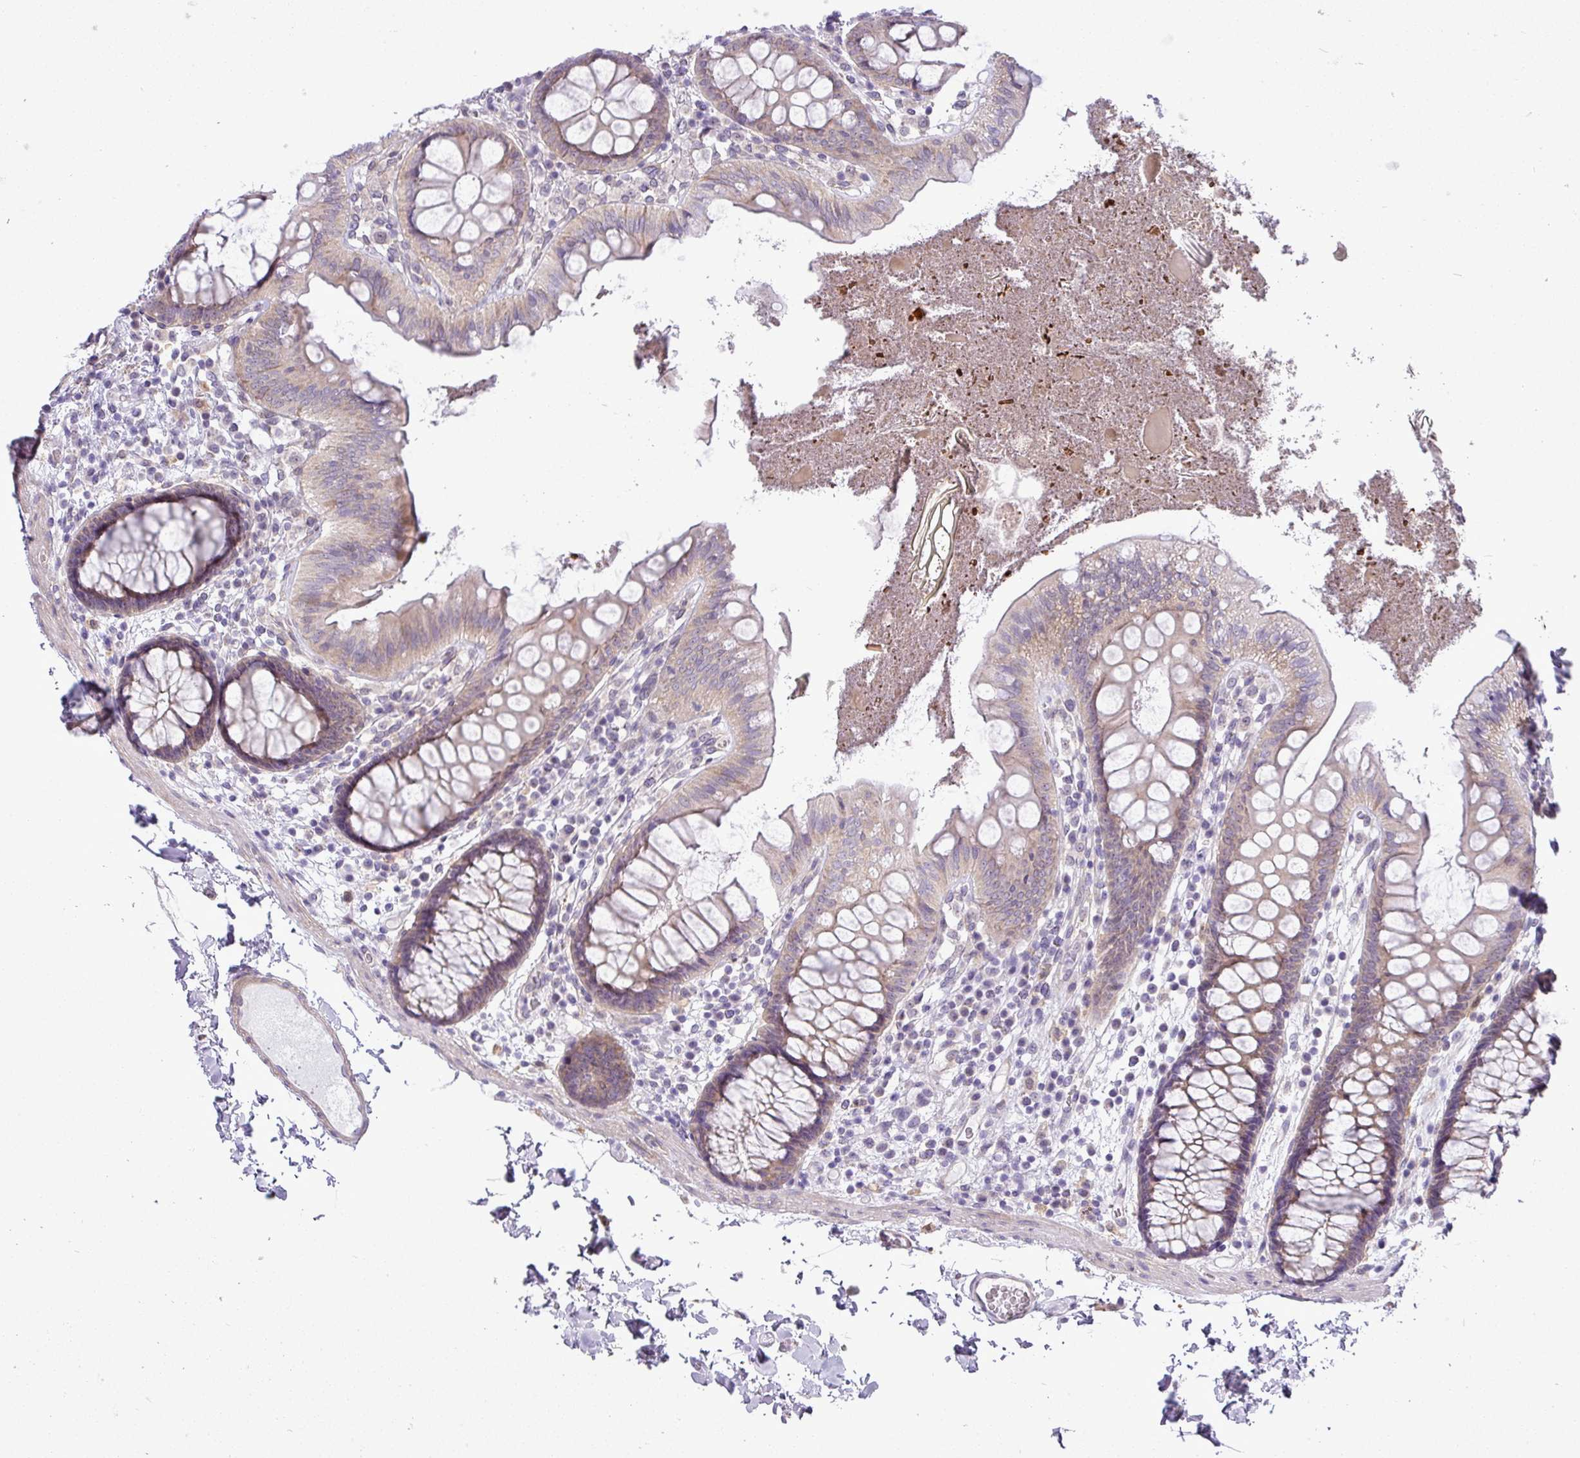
{"staining": {"intensity": "weak", "quantity": ">75%", "location": "cytoplasmic/membranous"}, "tissue": "colon", "cell_type": "Endothelial cells", "image_type": "normal", "snomed": [{"axis": "morphology", "description": "Normal tissue, NOS"}, {"axis": "topography", "description": "Colon"}], "caption": "Protein staining by immunohistochemistry (IHC) reveals weak cytoplasmic/membranous positivity in about >75% of endothelial cells in unremarkable colon. The staining is performed using DAB (3,3'-diaminobenzidine) brown chromogen to label protein expression. The nuclei are counter-stained blue using hematoxylin.", "gene": "MAK16", "patient": {"sex": "male", "age": 84}}